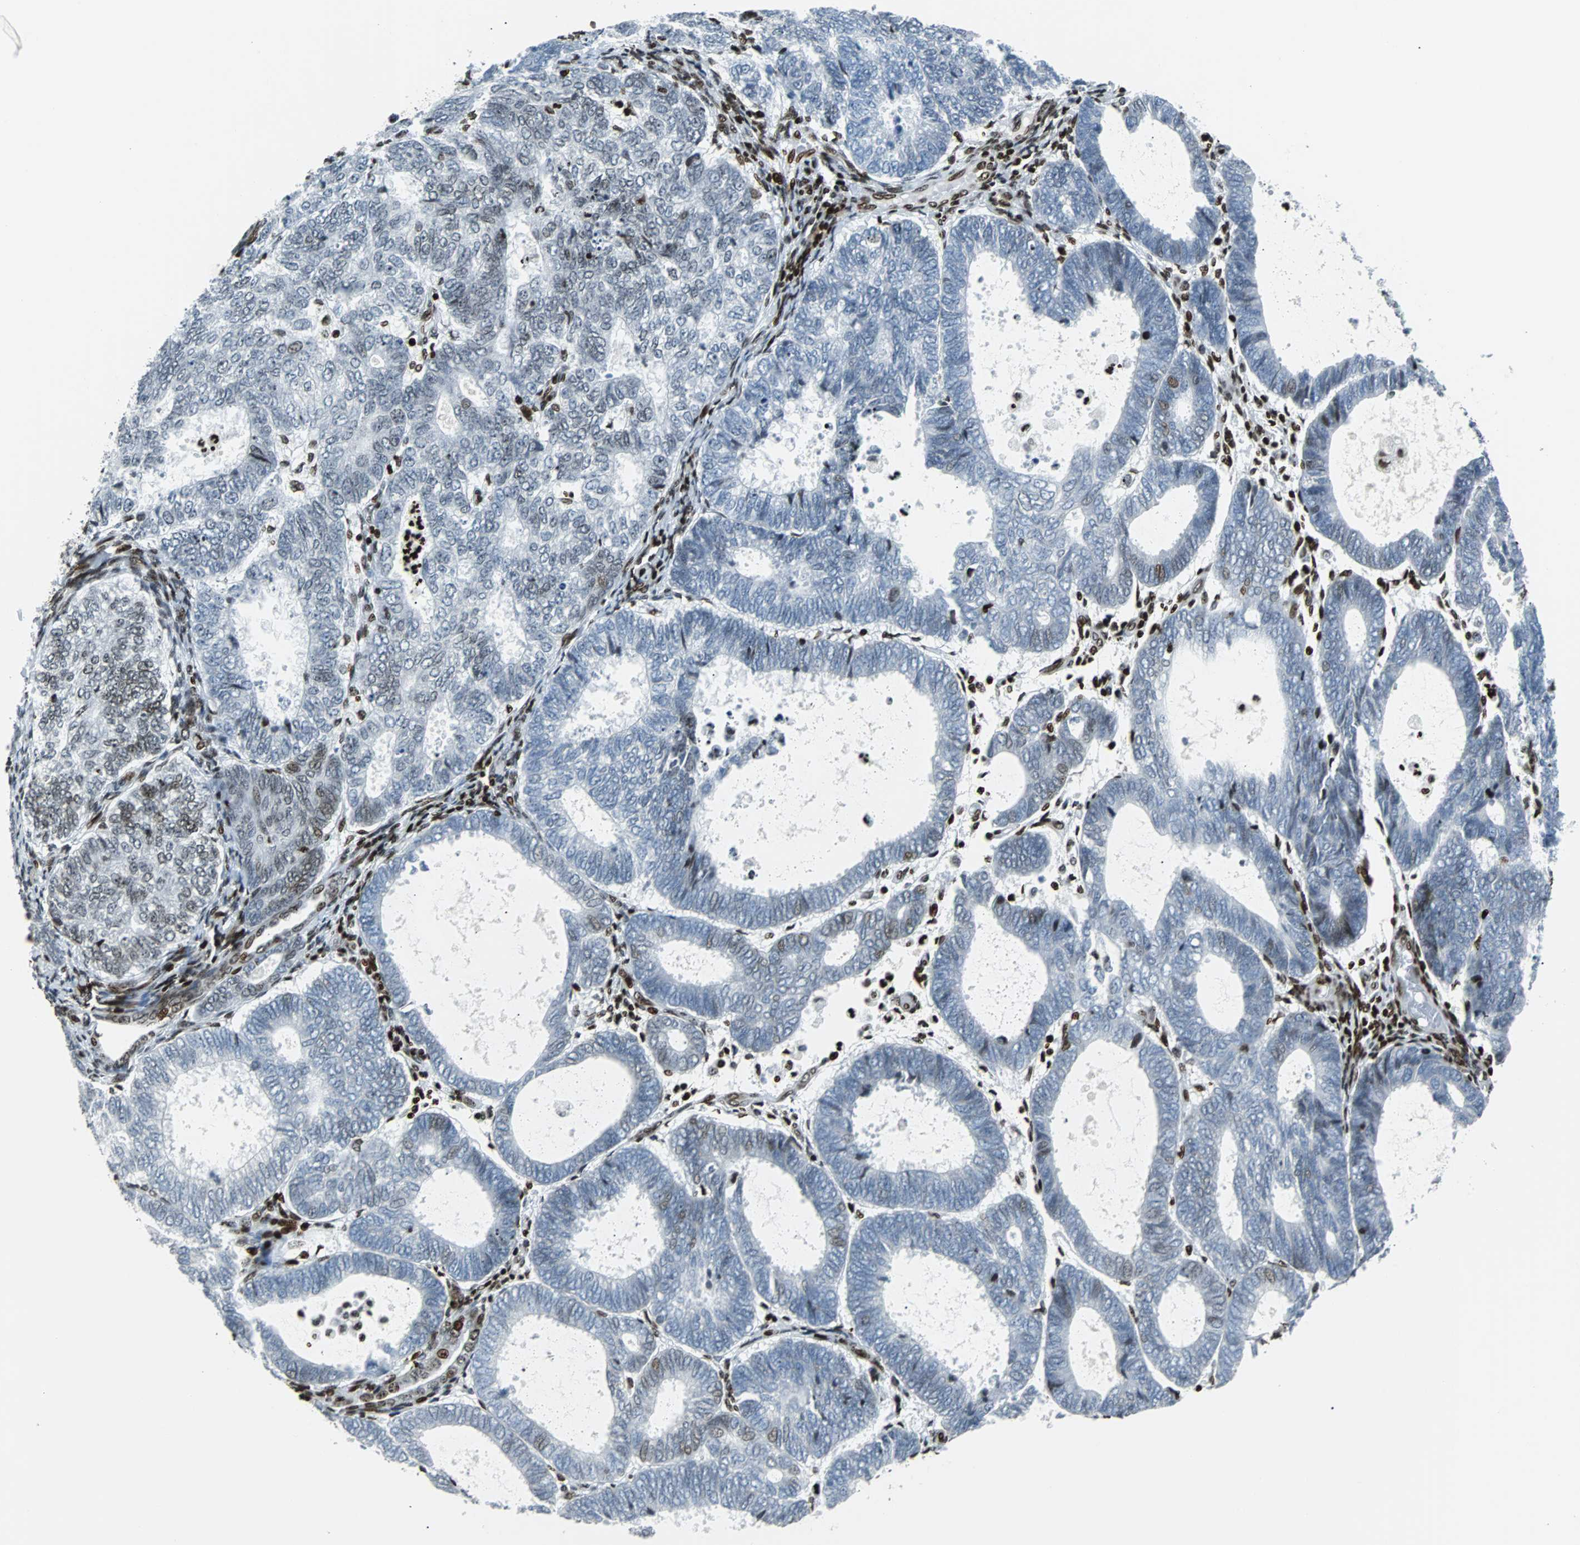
{"staining": {"intensity": "moderate", "quantity": "<25%", "location": "nuclear"}, "tissue": "endometrial cancer", "cell_type": "Tumor cells", "image_type": "cancer", "snomed": [{"axis": "morphology", "description": "Adenocarcinoma, NOS"}, {"axis": "topography", "description": "Uterus"}], "caption": "Human endometrial adenocarcinoma stained with a brown dye exhibits moderate nuclear positive positivity in about <25% of tumor cells.", "gene": "ZNF131", "patient": {"sex": "female", "age": 60}}